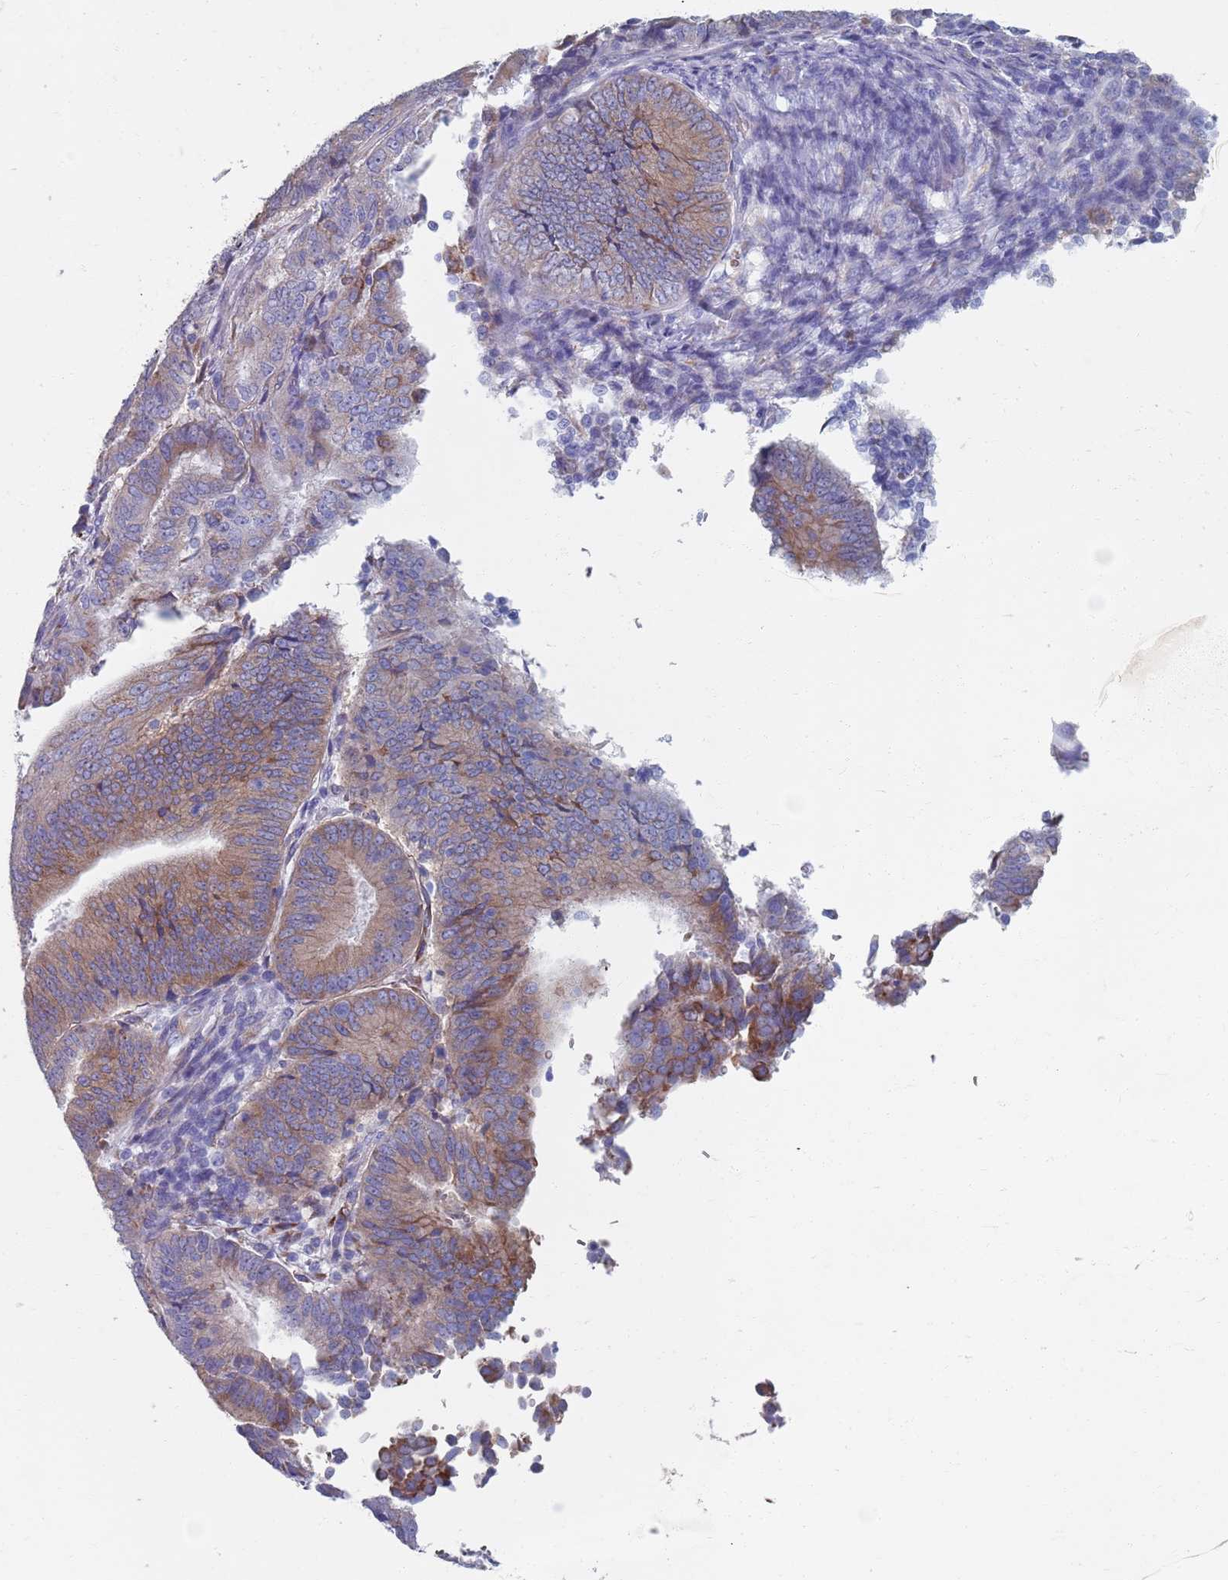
{"staining": {"intensity": "strong", "quantity": "25%-75%", "location": "cytoplasmic/membranous"}, "tissue": "endometrial cancer", "cell_type": "Tumor cells", "image_type": "cancer", "snomed": [{"axis": "morphology", "description": "Adenocarcinoma, NOS"}, {"axis": "topography", "description": "Endometrium"}], "caption": "Immunohistochemical staining of endometrial adenocarcinoma reveals high levels of strong cytoplasmic/membranous protein expression in approximately 25%-75% of tumor cells.", "gene": "PLOD1", "patient": {"sex": "female", "age": 70}}